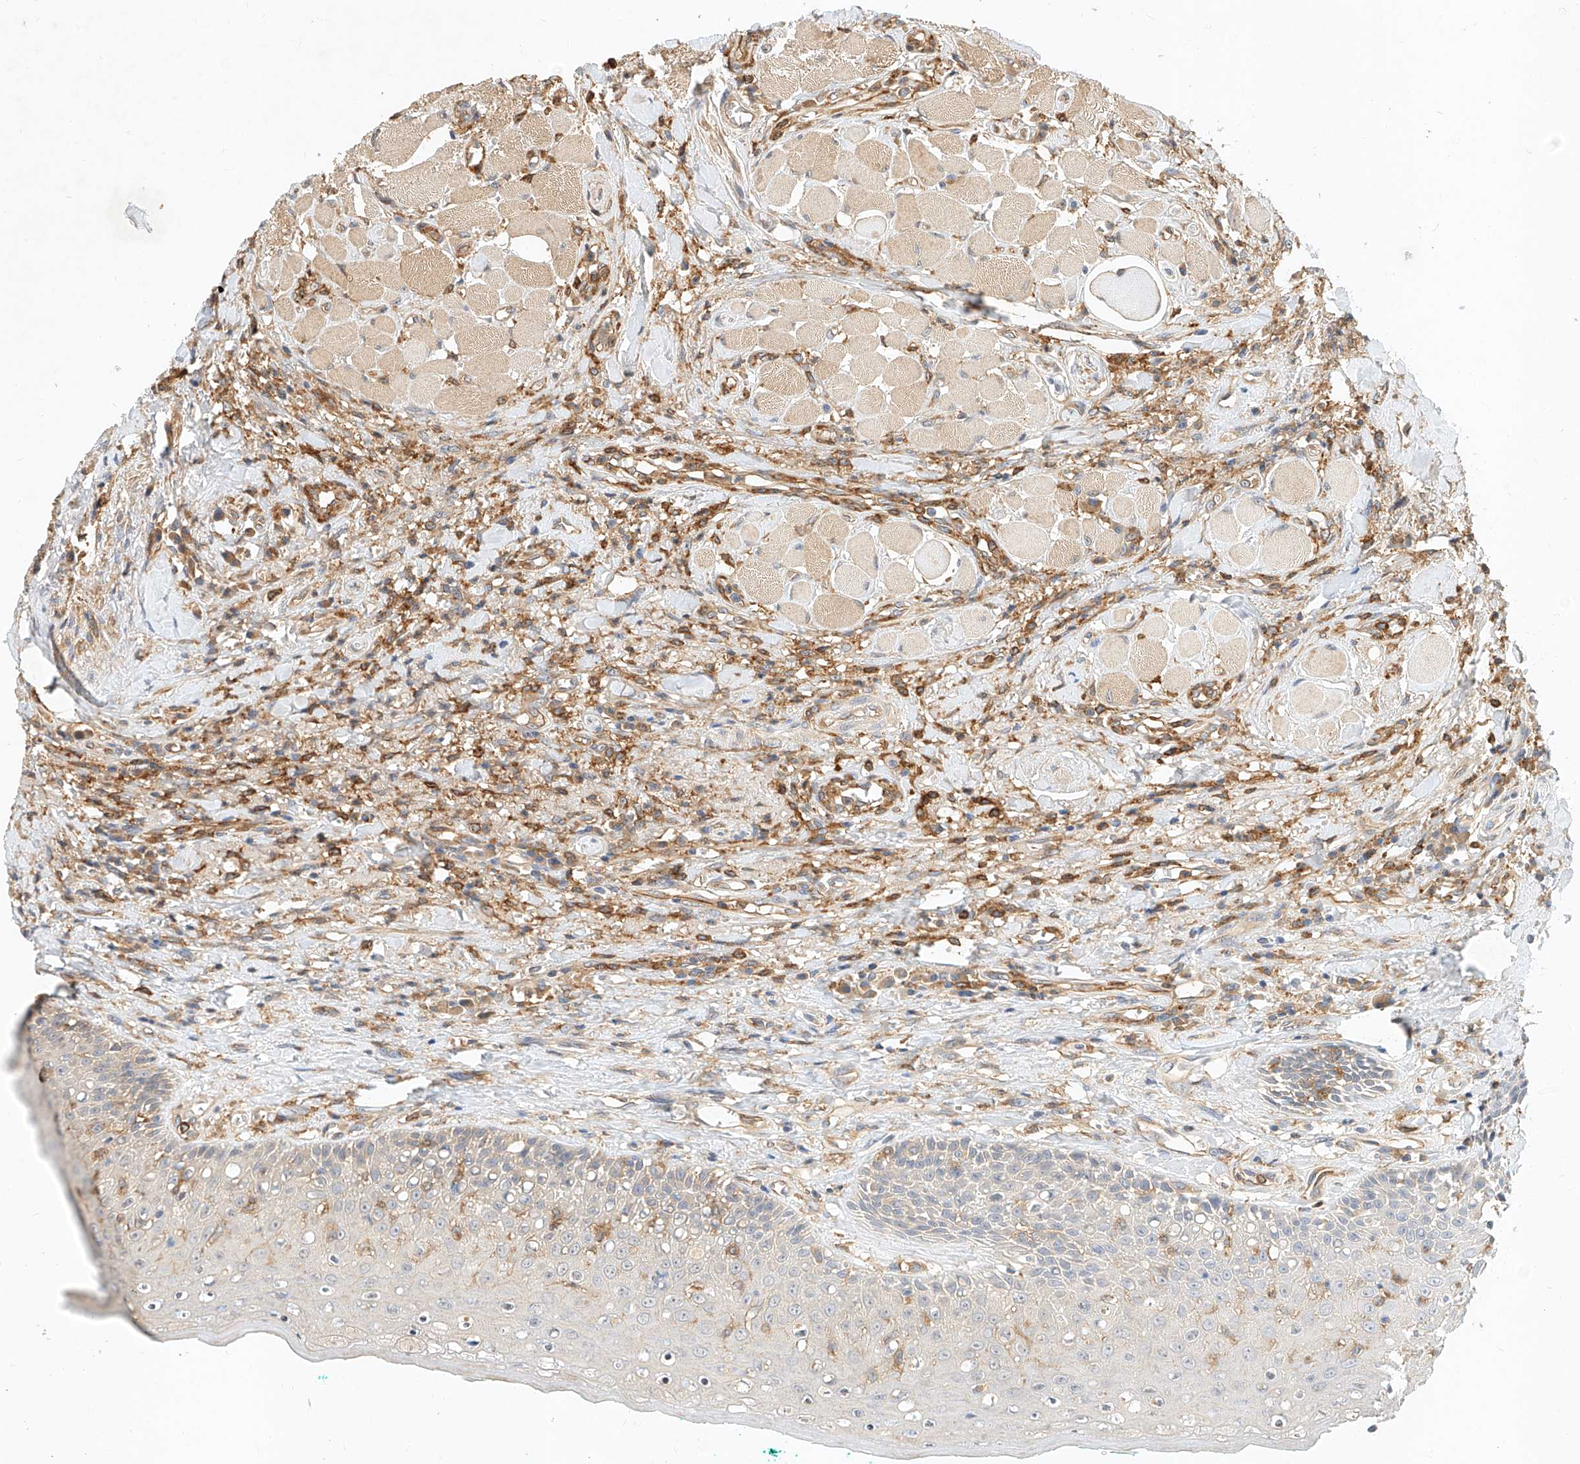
{"staining": {"intensity": "negative", "quantity": "none", "location": "none"}, "tissue": "oral mucosa", "cell_type": "Squamous epithelial cells", "image_type": "normal", "snomed": [{"axis": "morphology", "description": "Normal tissue, NOS"}, {"axis": "topography", "description": "Oral tissue"}], "caption": "High power microscopy photomicrograph of an immunohistochemistry image of normal oral mucosa, revealing no significant expression in squamous epithelial cells. The staining was performed using DAB (3,3'-diaminobenzidine) to visualize the protein expression in brown, while the nuclei were stained in blue with hematoxylin (Magnification: 20x).", "gene": "NFAM1", "patient": {"sex": "female", "age": 70}}